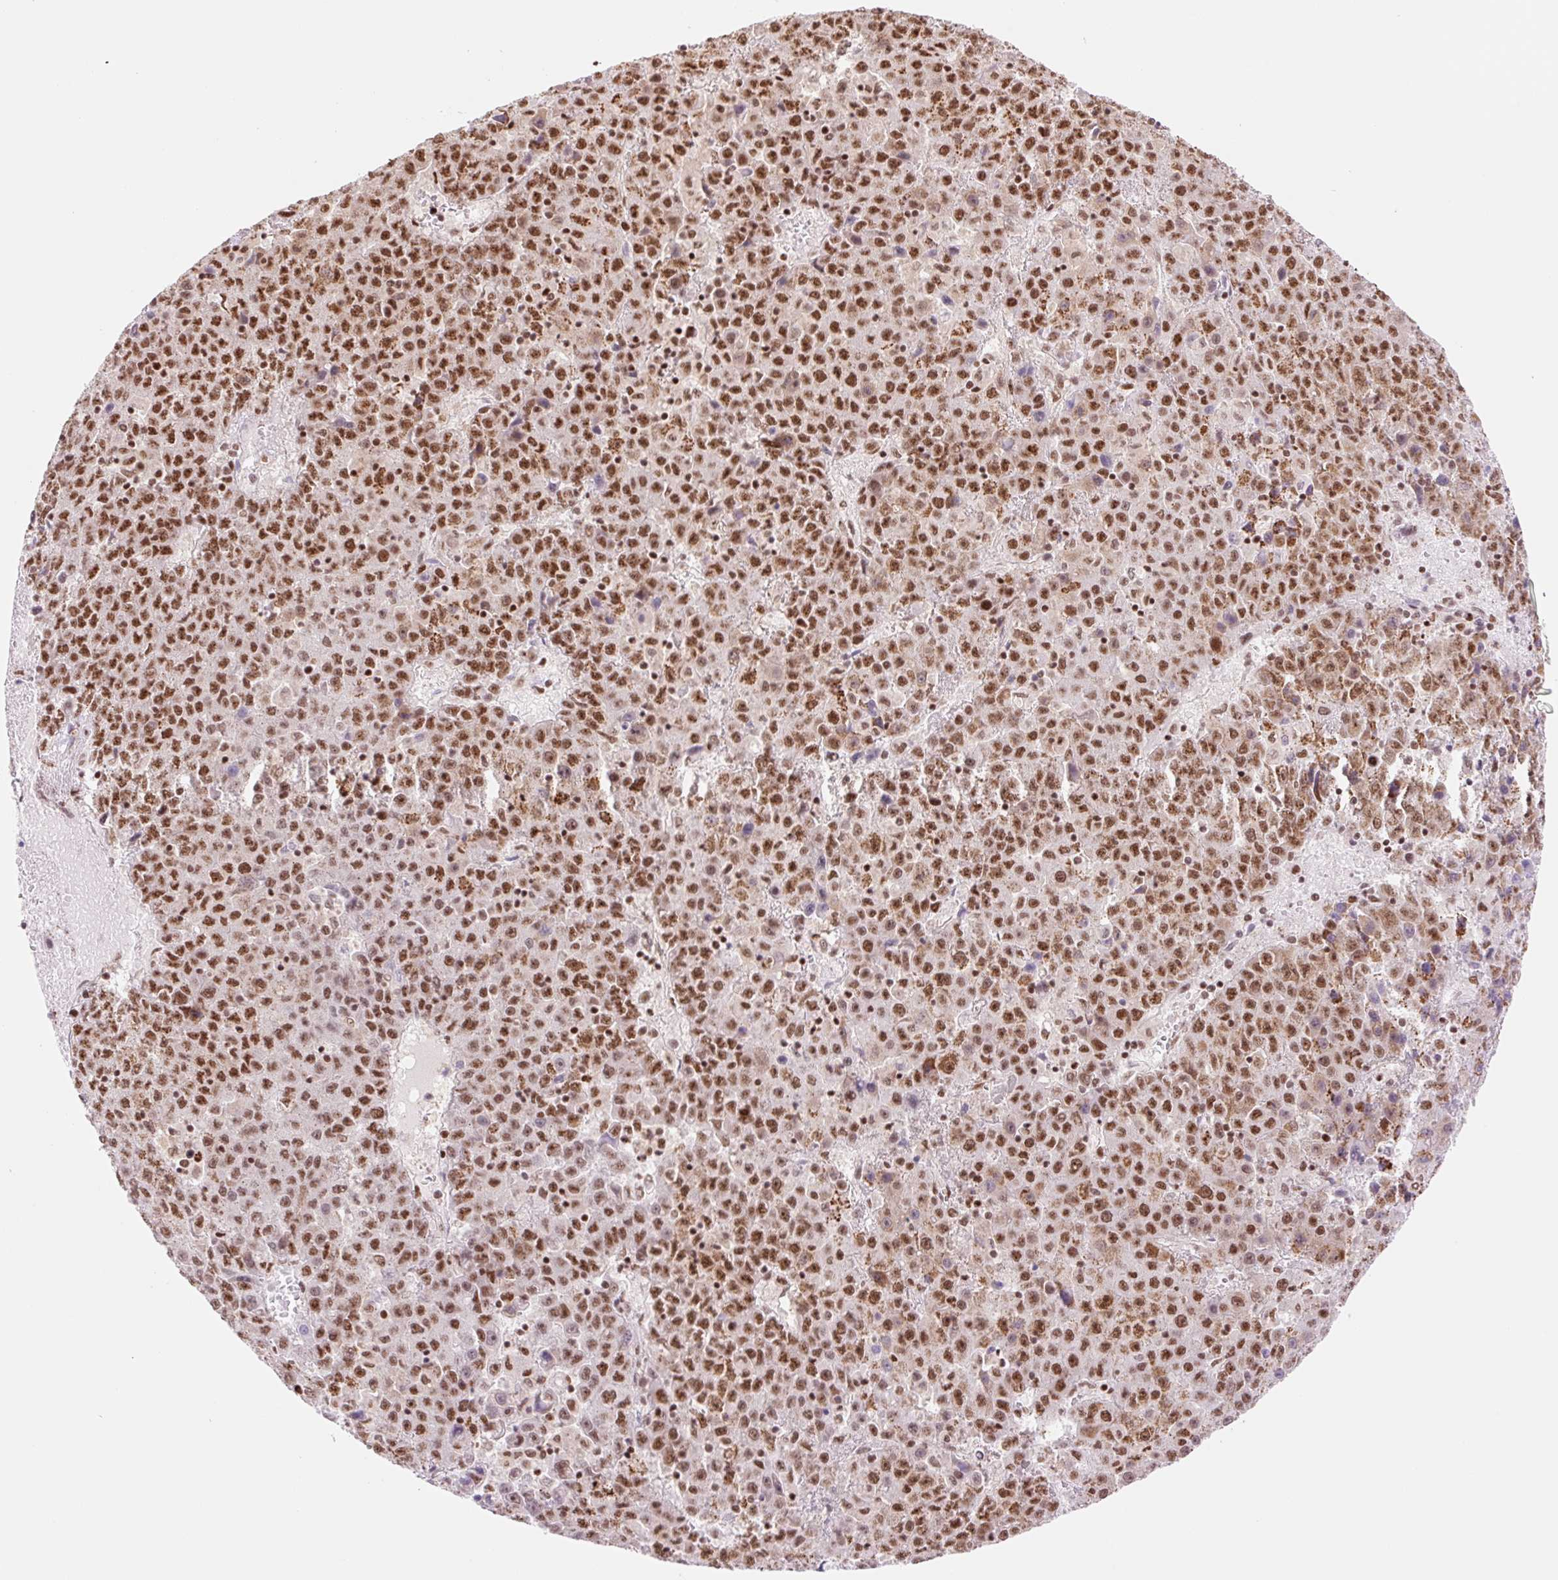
{"staining": {"intensity": "strong", "quantity": ">75%", "location": "nuclear"}, "tissue": "liver cancer", "cell_type": "Tumor cells", "image_type": "cancer", "snomed": [{"axis": "morphology", "description": "Carcinoma, Hepatocellular, NOS"}, {"axis": "topography", "description": "Liver"}], "caption": "IHC histopathology image of human liver cancer (hepatocellular carcinoma) stained for a protein (brown), which demonstrates high levels of strong nuclear staining in approximately >75% of tumor cells.", "gene": "PRDM11", "patient": {"sex": "female", "age": 53}}